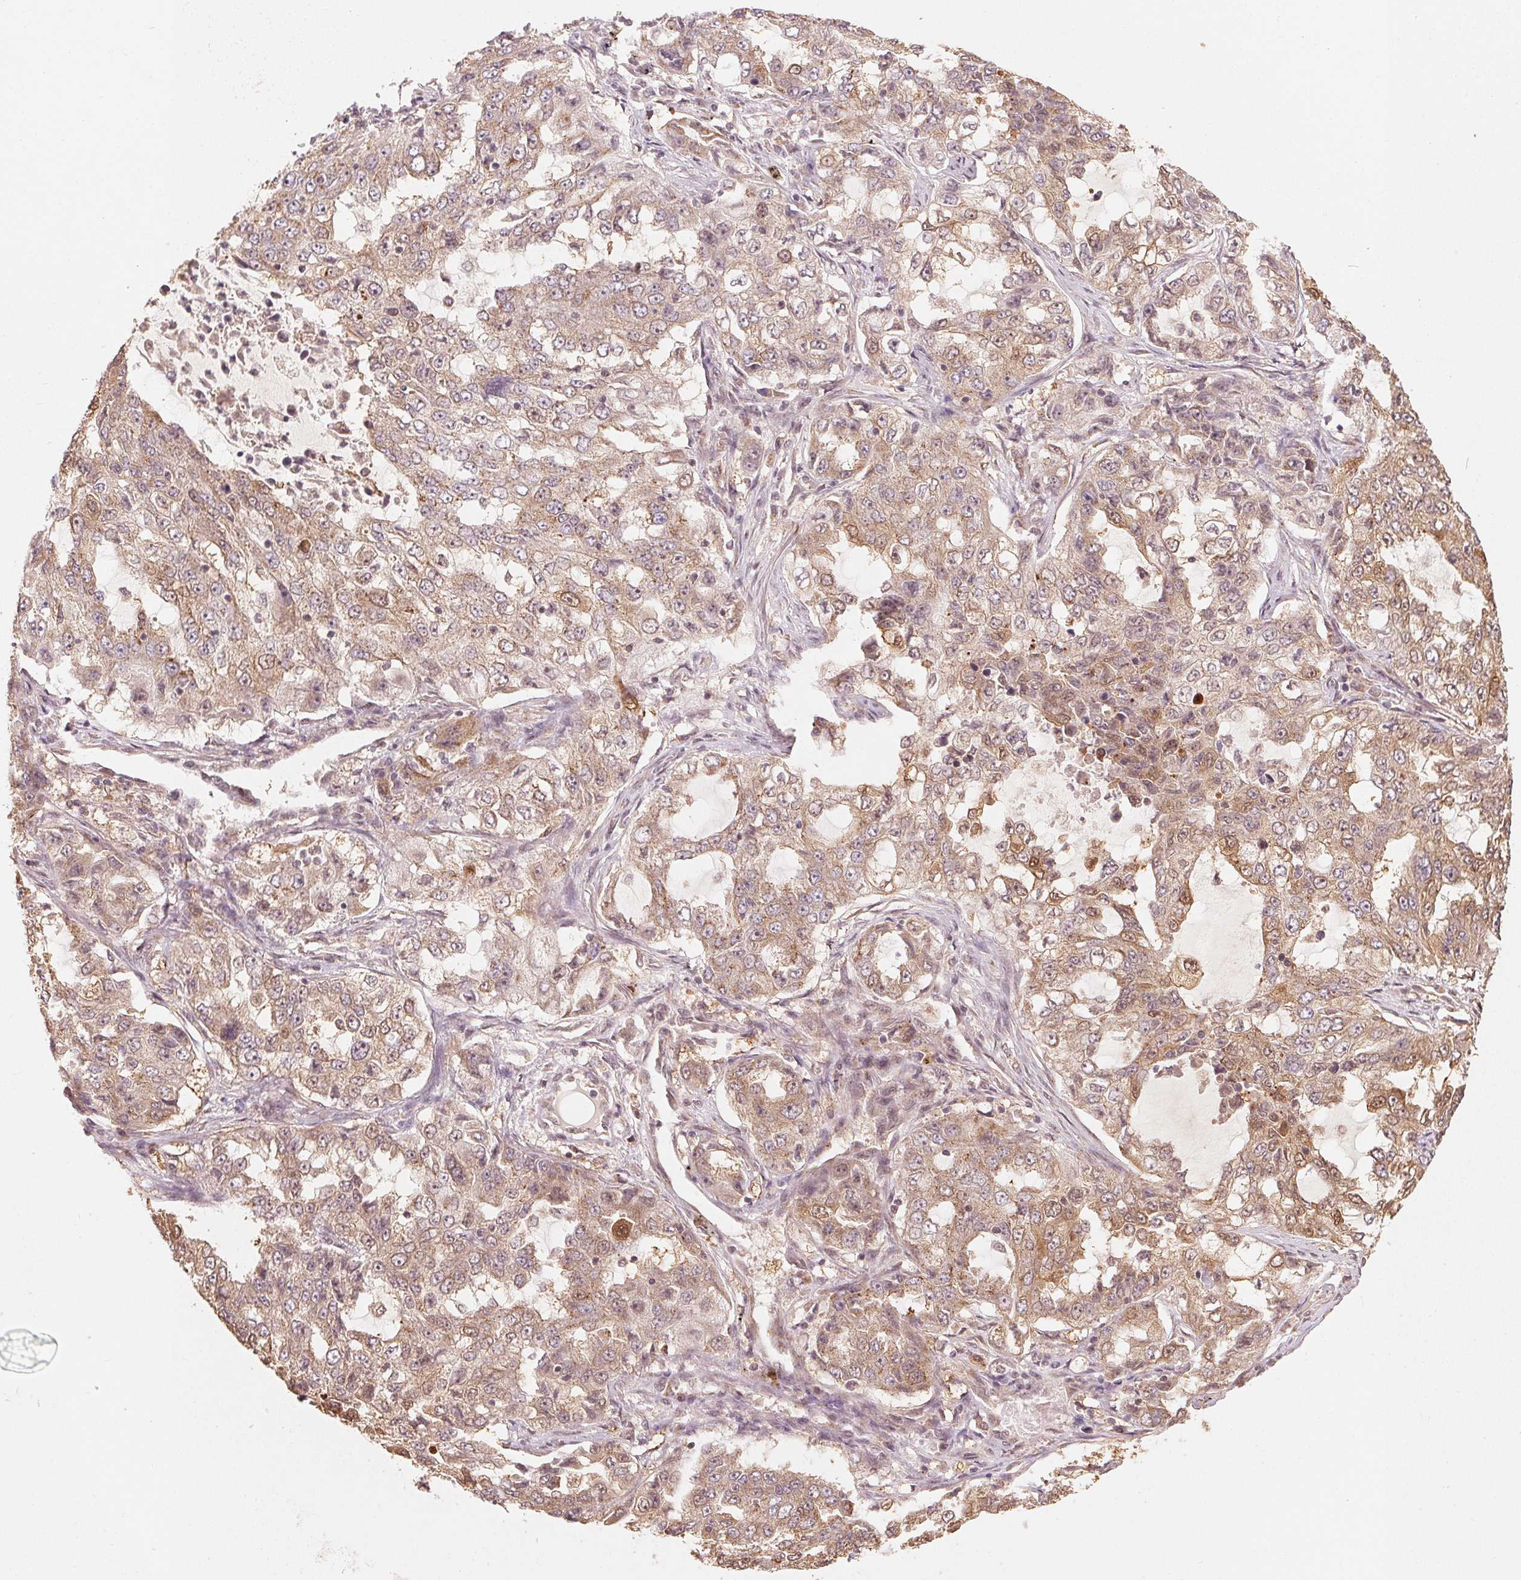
{"staining": {"intensity": "moderate", "quantity": ">75%", "location": "cytoplasmic/membranous"}, "tissue": "lung cancer", "cell_type": "Tumor cells", "image_type": "cancer", "snomed": [{"axis": "morphology", "description": "Adenocarcinoma, NOS"}, {"axis": "topography", "description": "Lung"}], "caption": "Lung cancer (adenocarcinoma) stained with immunohistochemistry displays moderate cytoplasmic/membranous positivity in about >75% of tumor cells.", "gene": "C2orf73", "patient": {"sex": "female", "age": 61}}